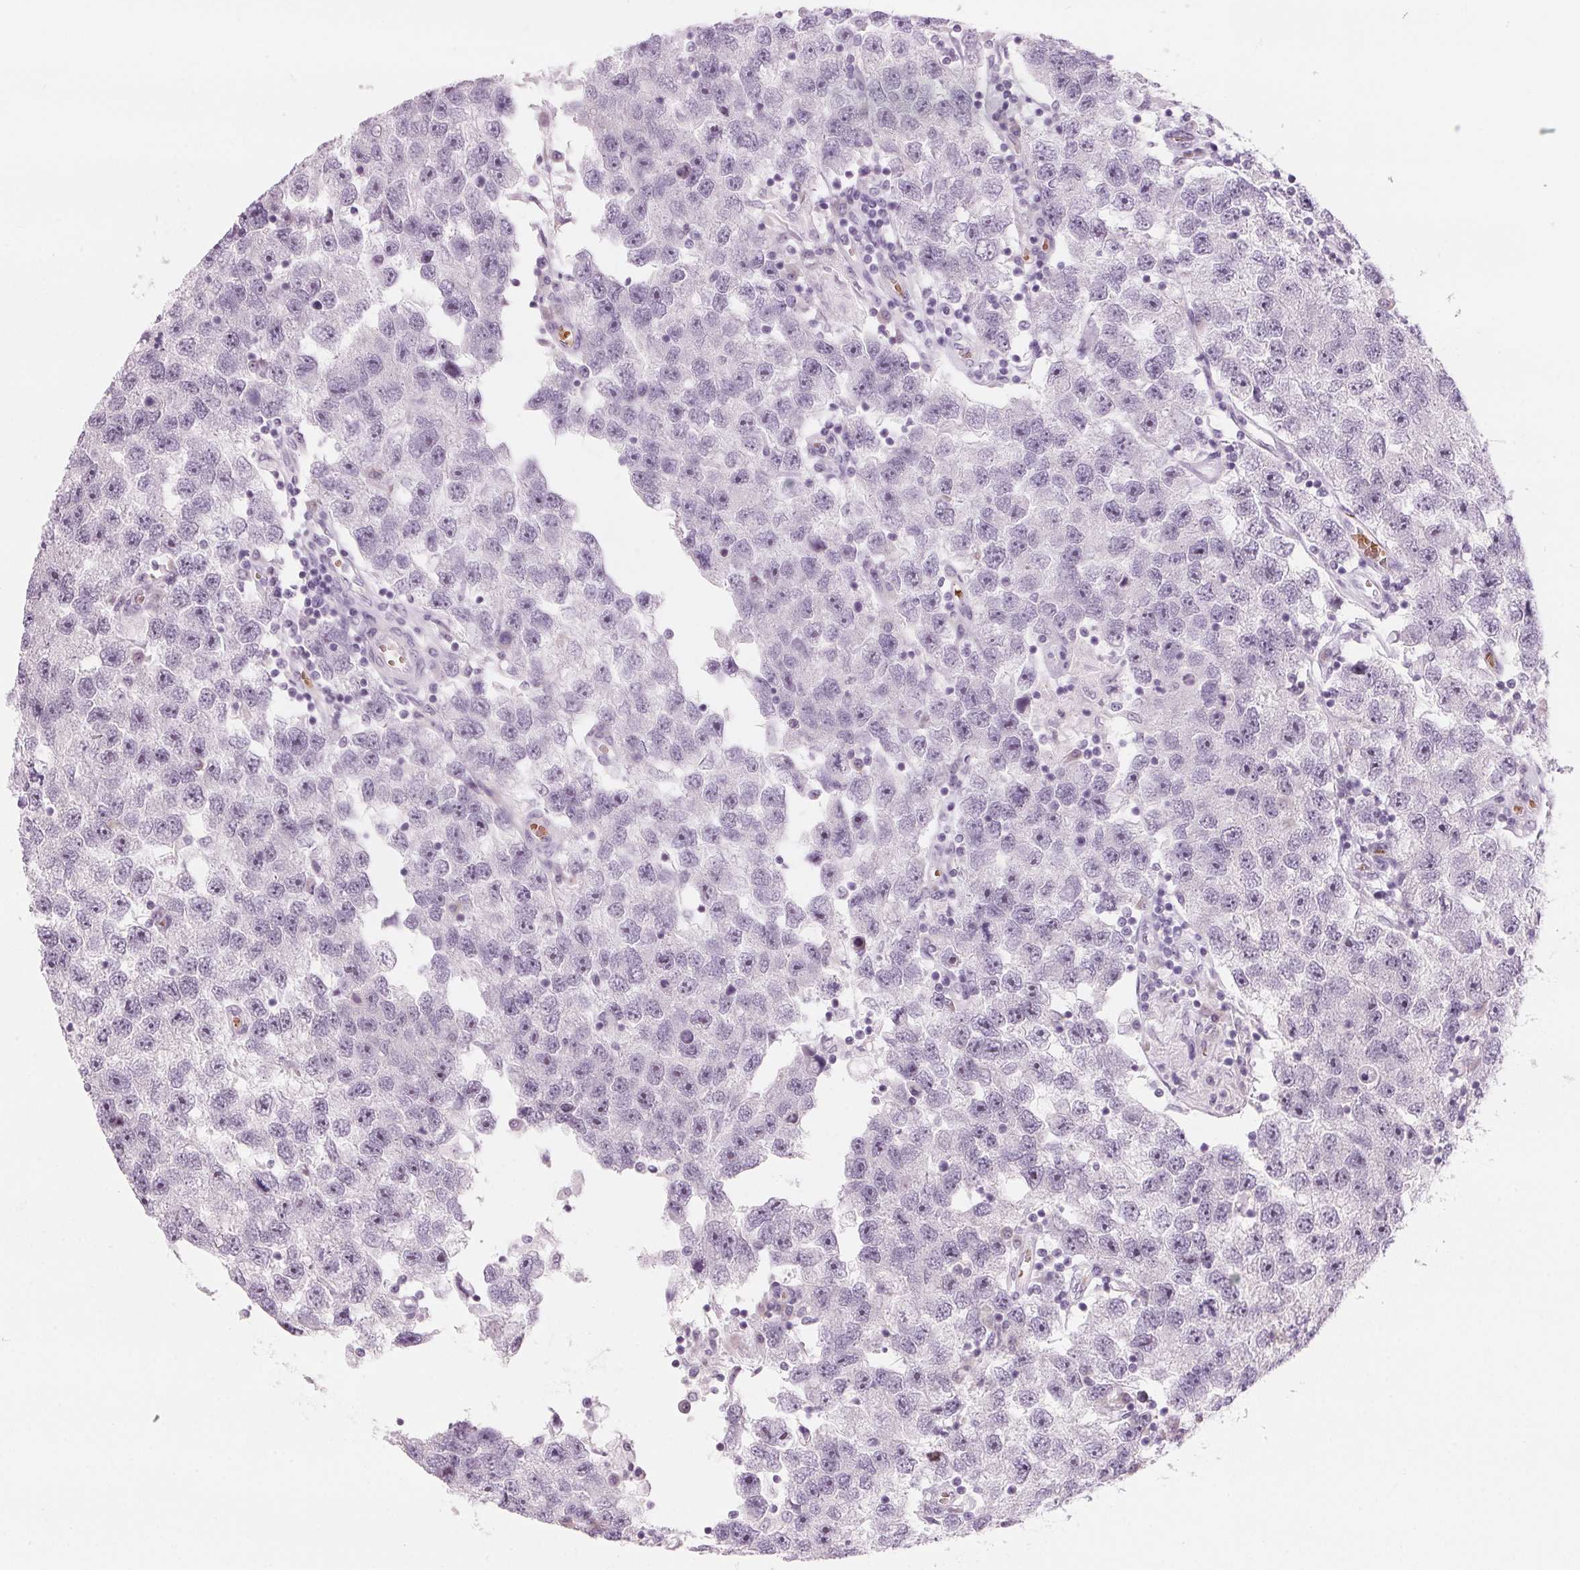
{"staining": {"intensity": "weak", "quantity": "<25%", "location": "nuclear"}, "tissue": "testis cancer", "cell_type": "Tumor cells", "image_type": "cancer", "snomed": [{"axis": "morphology", "description": "Seminoma, NOS"}, {"axis": "topography", "description": "Testis"}], "caption": "Immunohistochemical staining of human testis seminoma shows no significant expression in tumor cells. (DAB immunohistochemistry with hematoxylin counter stain).", "gene": "DNTTIP2", "patient": {"sex": "male", "age": 26}}